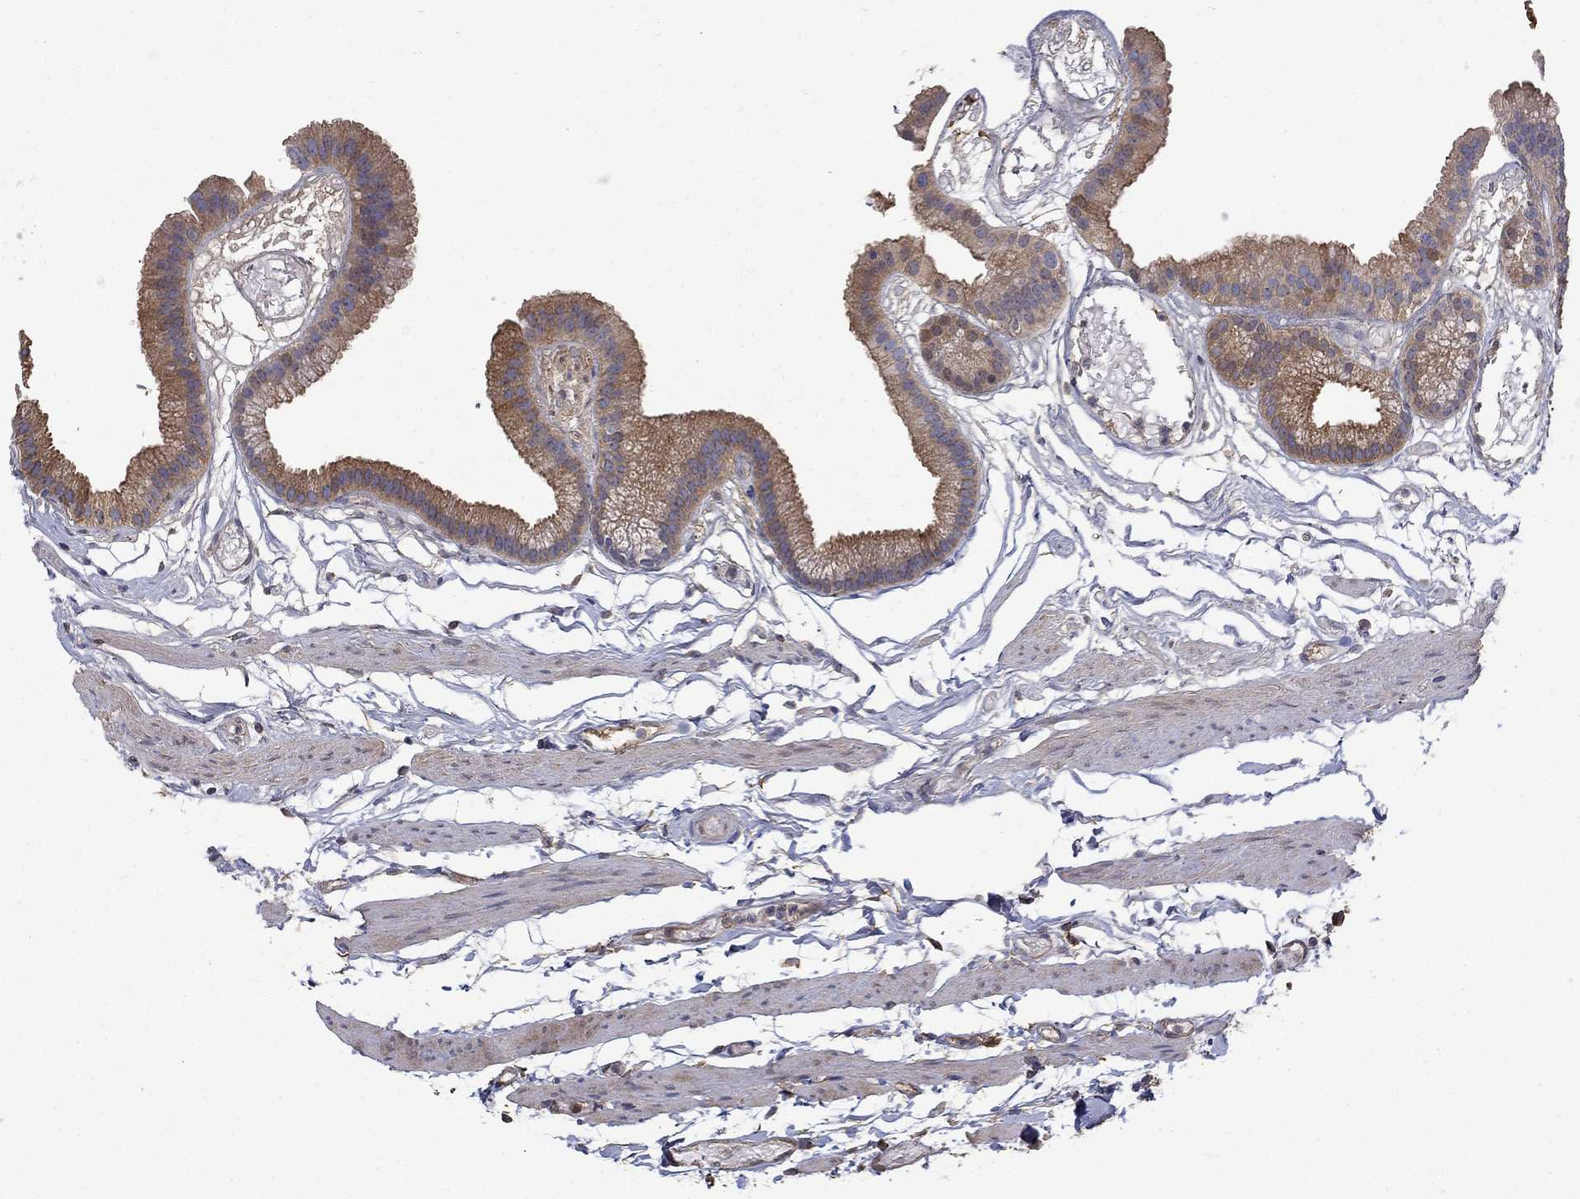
{"staining": {"intensity": "moderate", "quantity": "25%-75%", "location": "cytoplasmic/membranous"}, "tissue": "gallbladder", "cell_type": "Glandular cells", "image_type": "normal", "snomed": [{"axis": "morphology", "description": "Normal tissue, NOS"}, {"axis": "topography", "description": "Gallbladder"}], "caption": "Brown immunohistochemical staining in unremarkable human gallbladder demonstrates moderate cytoplasmic/membranous expression in approximately 25%-75% of glandular cells. The staining is performed using DAB (3,3'-diaminobenzidine) brown chromogen to label protein expression. The nuclei are counter-stained blue using hematoxylin.", "gene": "DPYSL2", "patient": {"sex": "female", "age": 45}}